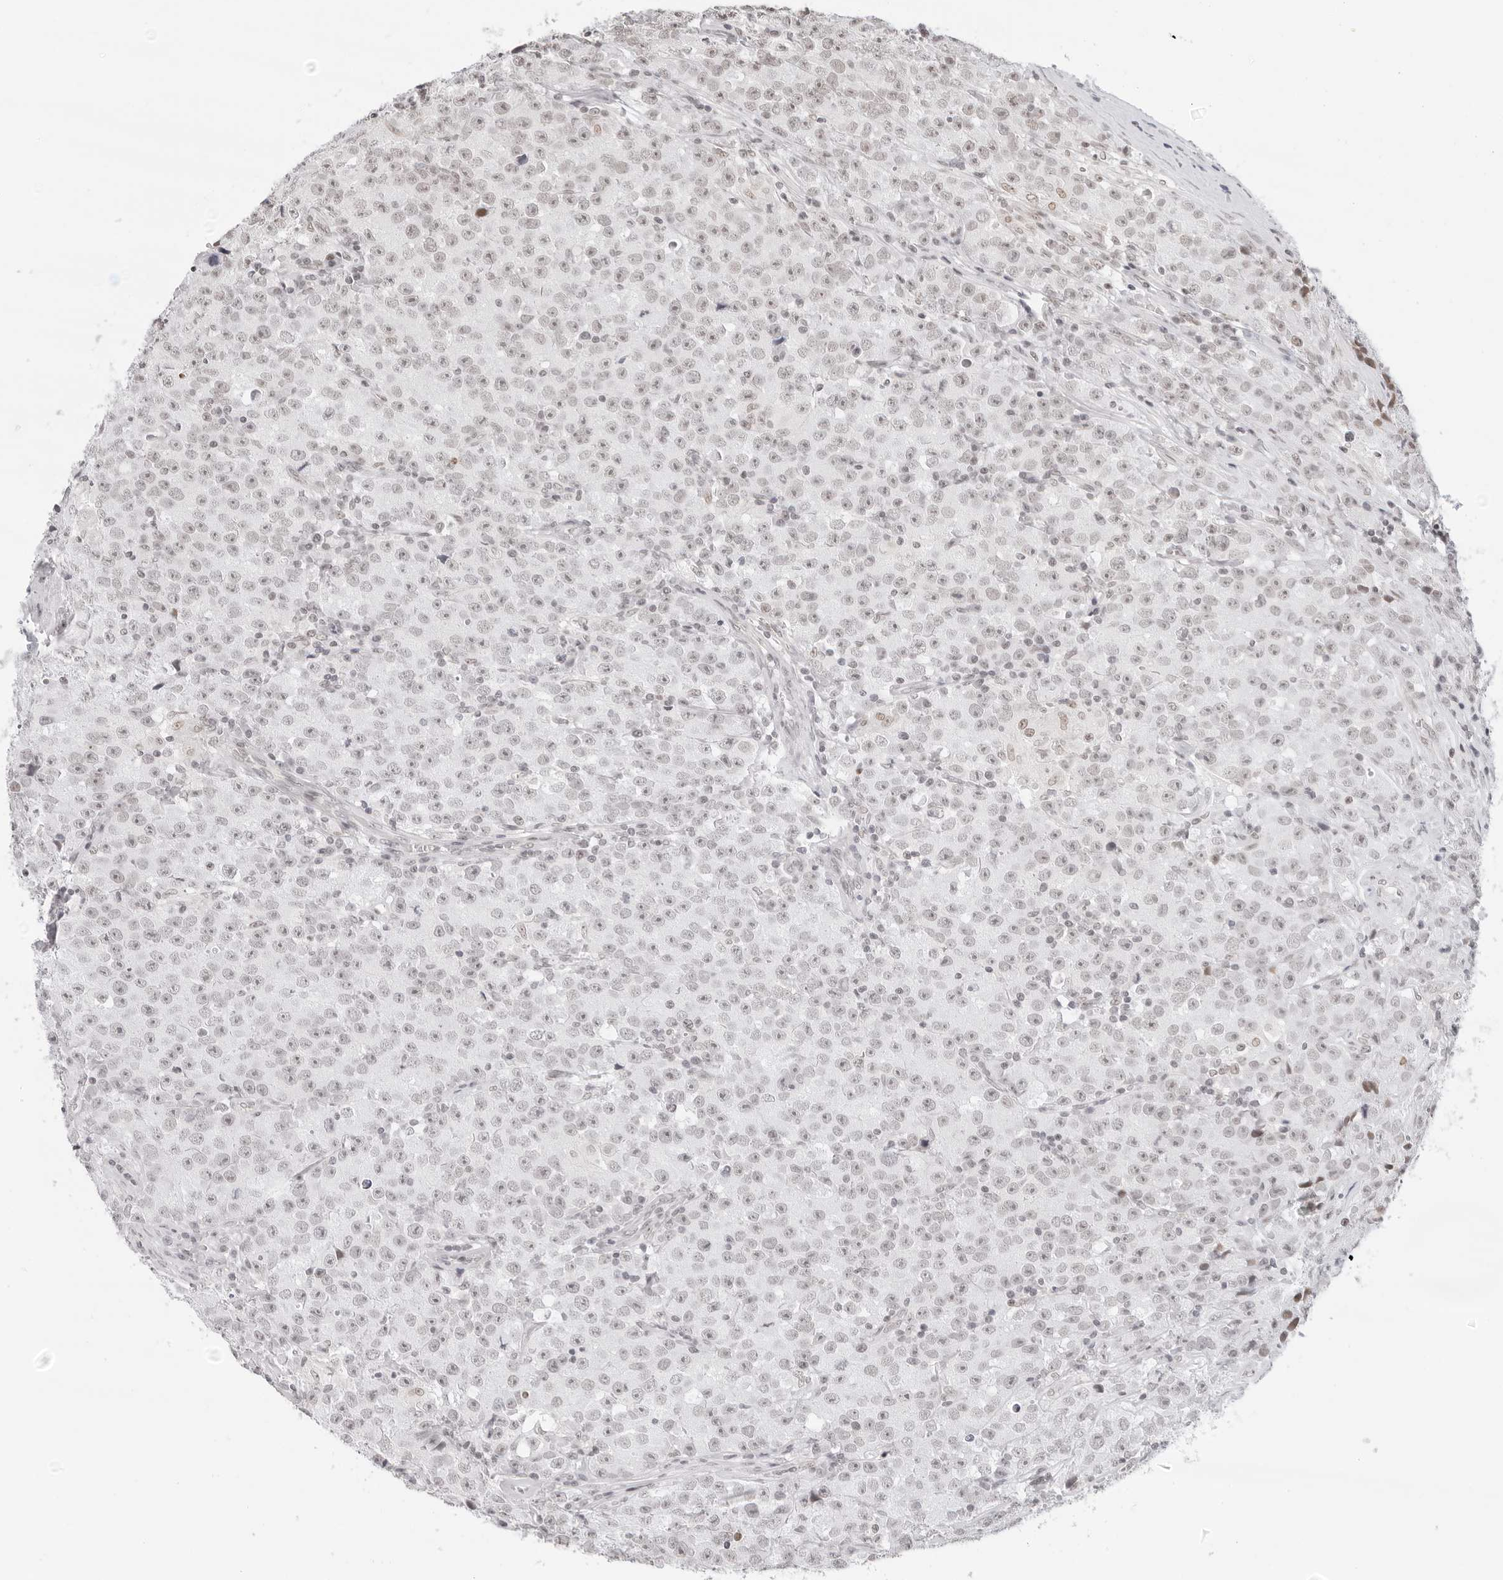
{"staining": {"intensity": "negative", "quantity": "none", "location": "none"}, "tissue": "testis cancer", "cell_type": "Tumor cells", "image_type": "cancer", "snomed": [{"axis": "morphology", "description": "Seminoma, NOS"}, {"axis": "morphology", "description": "Carcinoma, Embryonal, NOS"}, {"axis": "topography", "description": "Testis"}], "caption": "Tumor cells show no significant expression in testis seminoma.", "gene": "TCIM", "patient": {"sex": "male", "age": 43}}